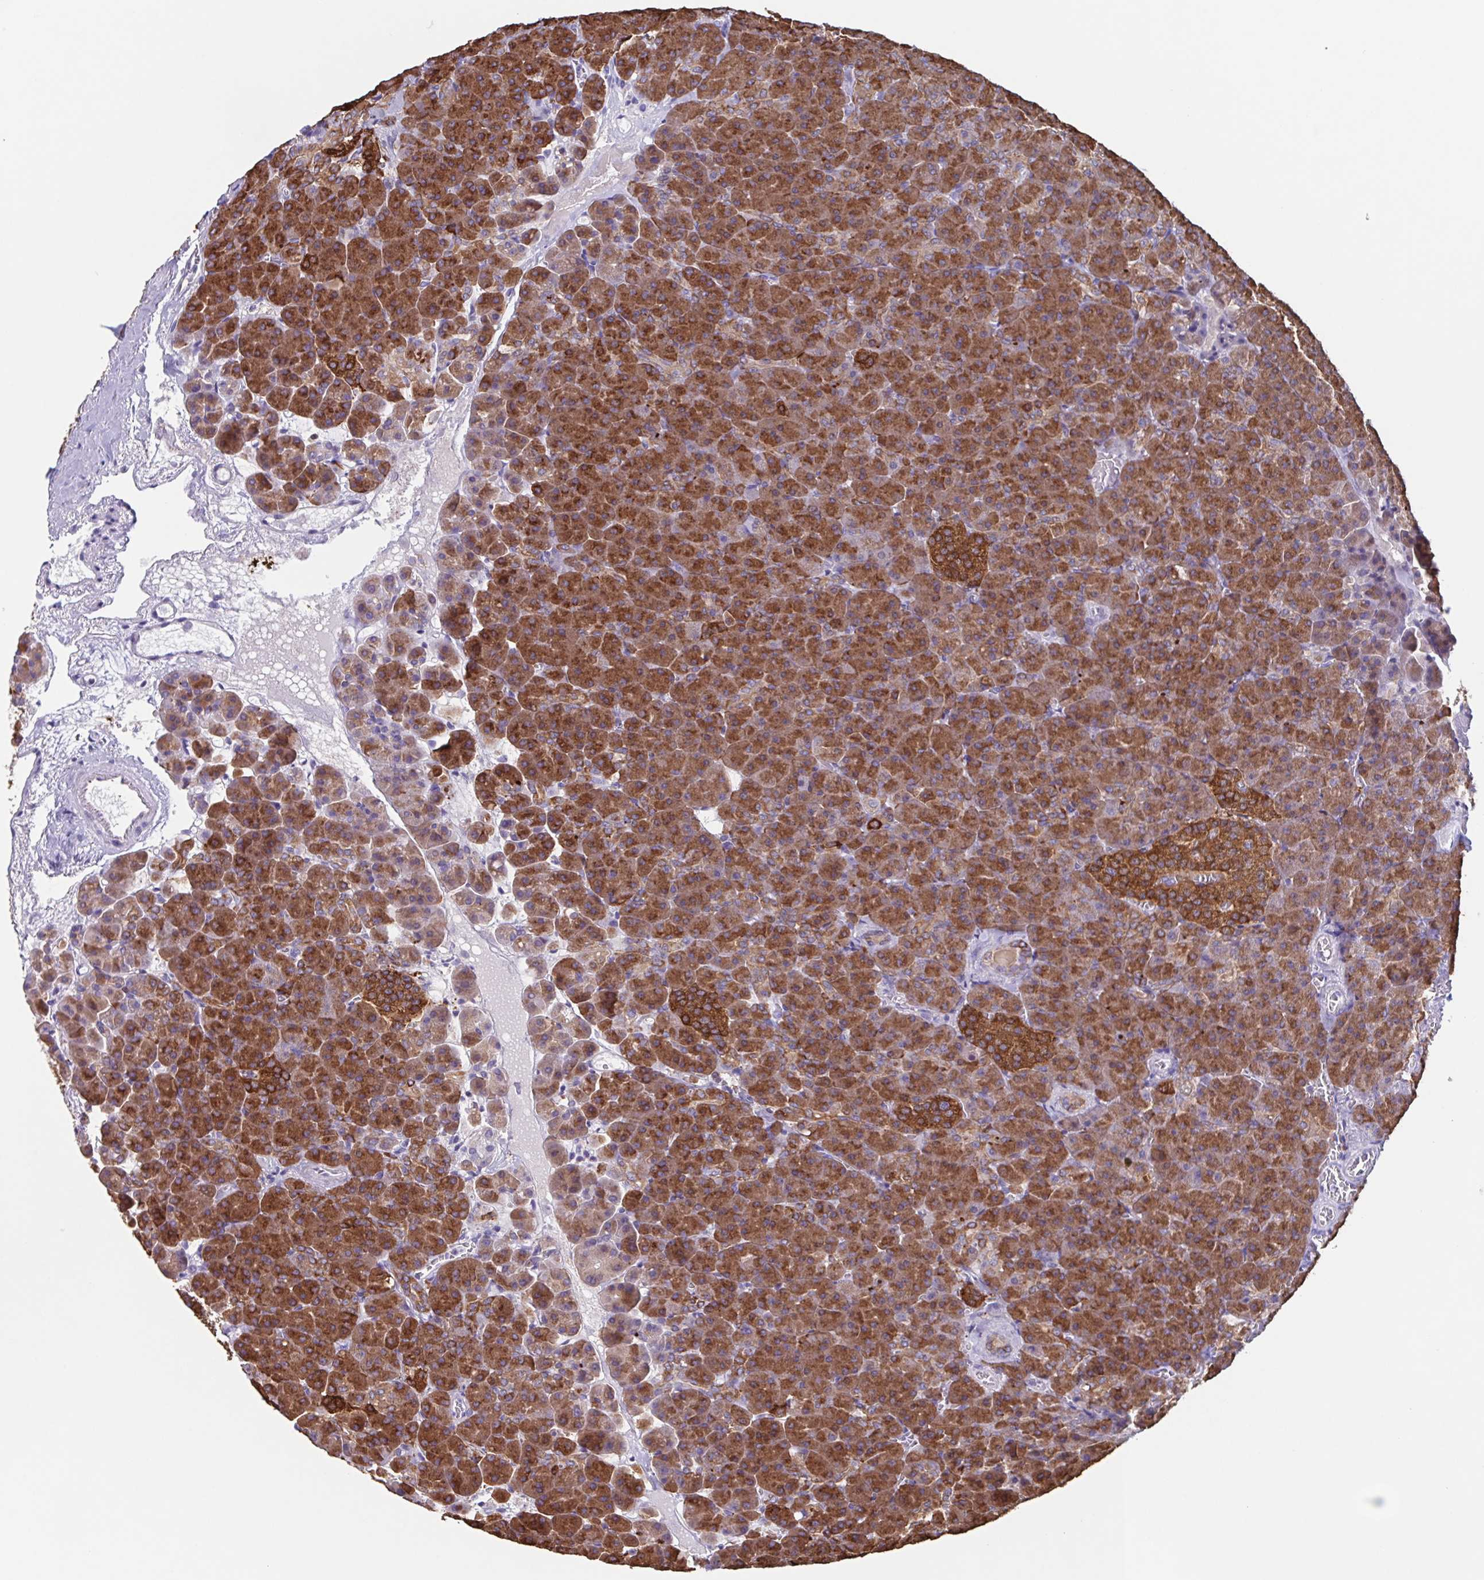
{"staining": {"intensity": "strong", "quantity": "25%-75%", "location": "cytoplasmic/membranous"}, "tissue": "pancreas", "cell_type": "Exocrine glandular cells", "image_type": "normal", "snomed": [{"axis": "morphology", "description": "Normal tissue, NOS"}, {"axis": "topography", "description": "Pancreas"}], "caption": "Protein staining by IHC exhibits strong cytoplasmic/membranous expression in about 25%-75% of exocrine glandular cells in normal pancreas. (Brightfield microscopy of DAB IHC at high magnification).", "gene": "TPD52", "patient": {"sex": "female", "age": 74}}